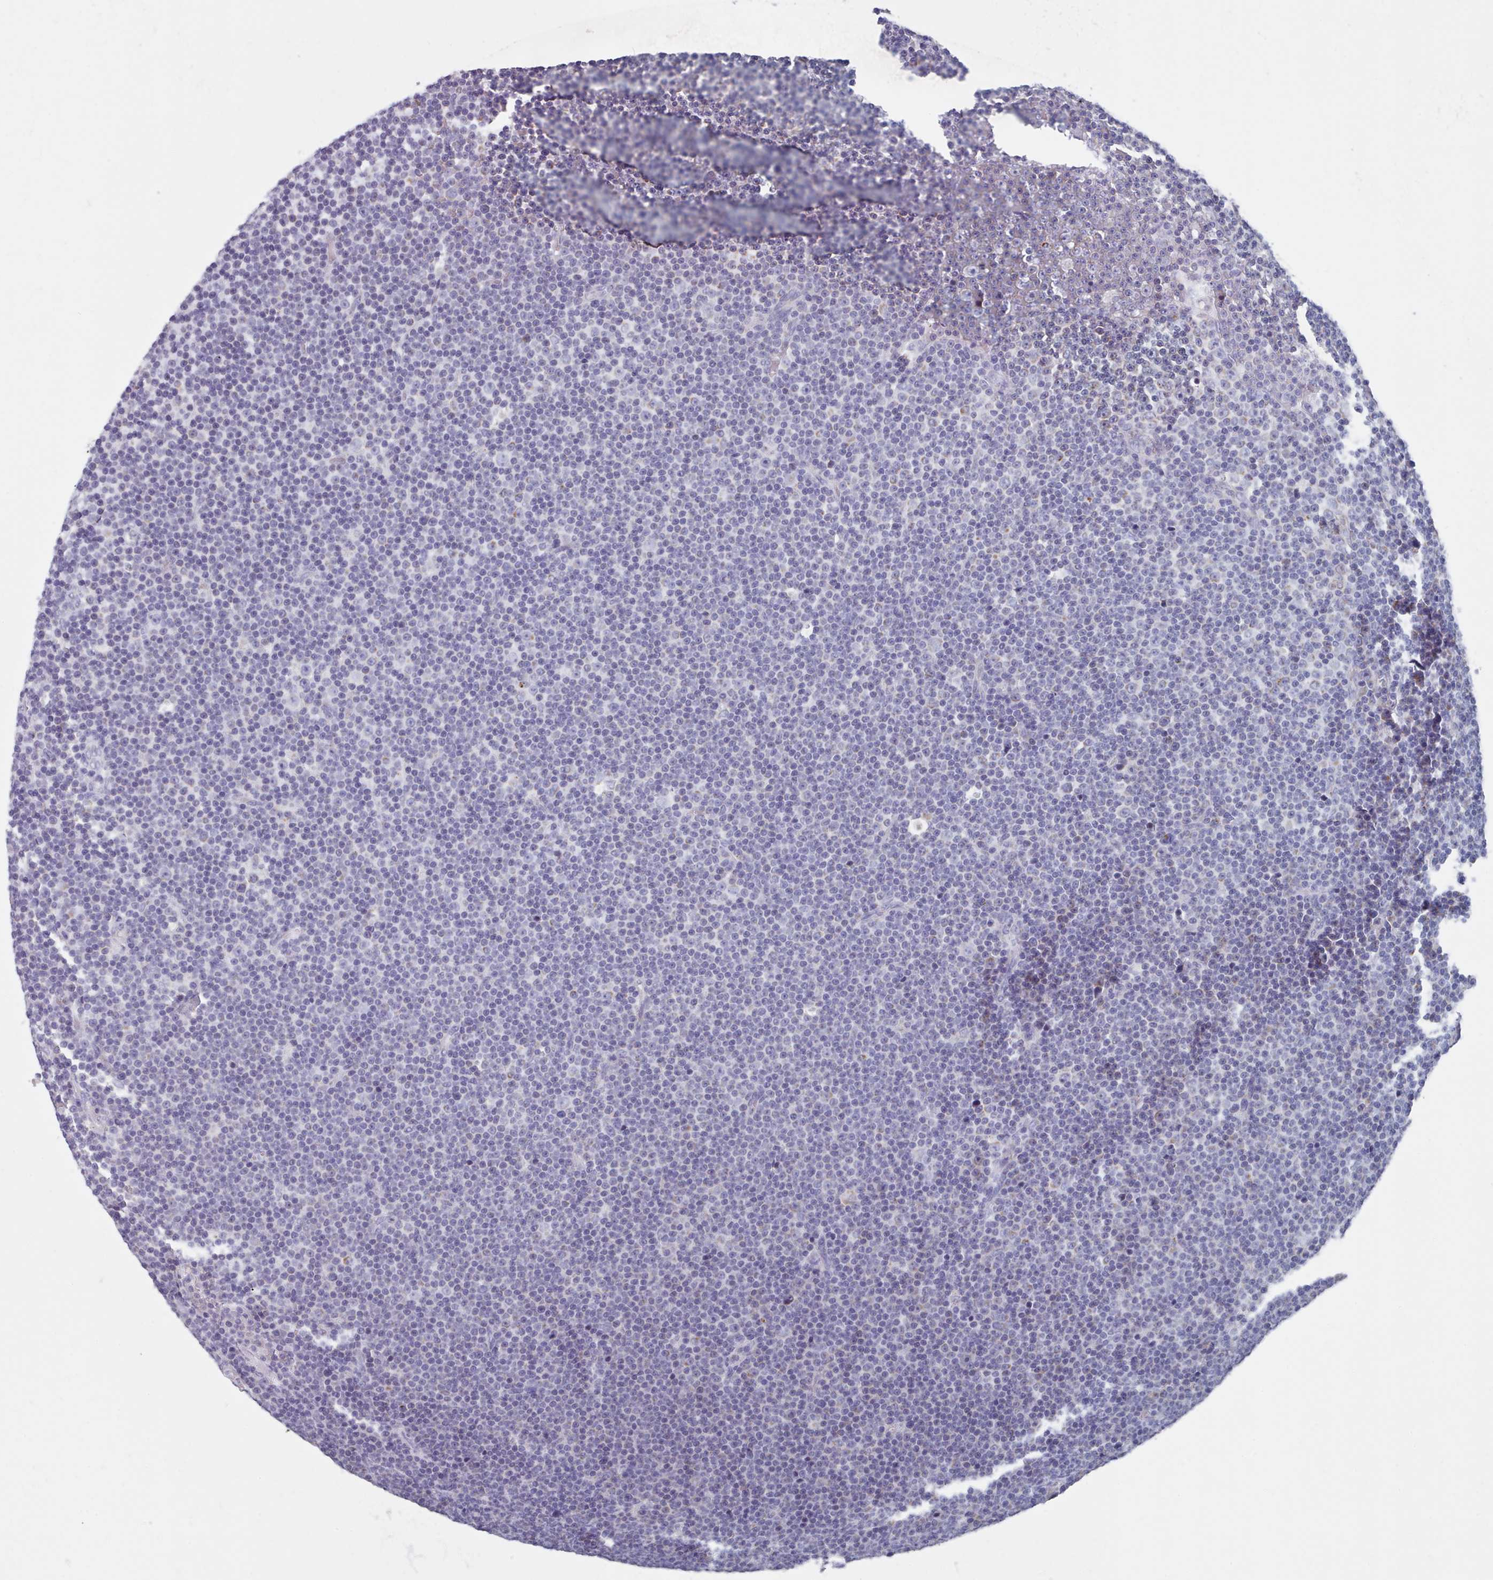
{"staining": {"intensity": "negative", "quantity": "none", "location": "none"}, "tissue": "lymphoma", "cell_type": "Tumor cells", "image_type": "cancer", "snomed": [{"axis": "morphology", "description": "Malignant lymphoma, non-Hodgkin's type, Low grade"}, {"axis": "topography", "description": "Lymph node"}], "caption": "DAB (3,3'-diaminobenzidine) immunohistochemical staining of lymphoma shows no significant positivity in tumor cells.", "gene": "HAO1", "patient": {"sex": "female", "age": 67}}